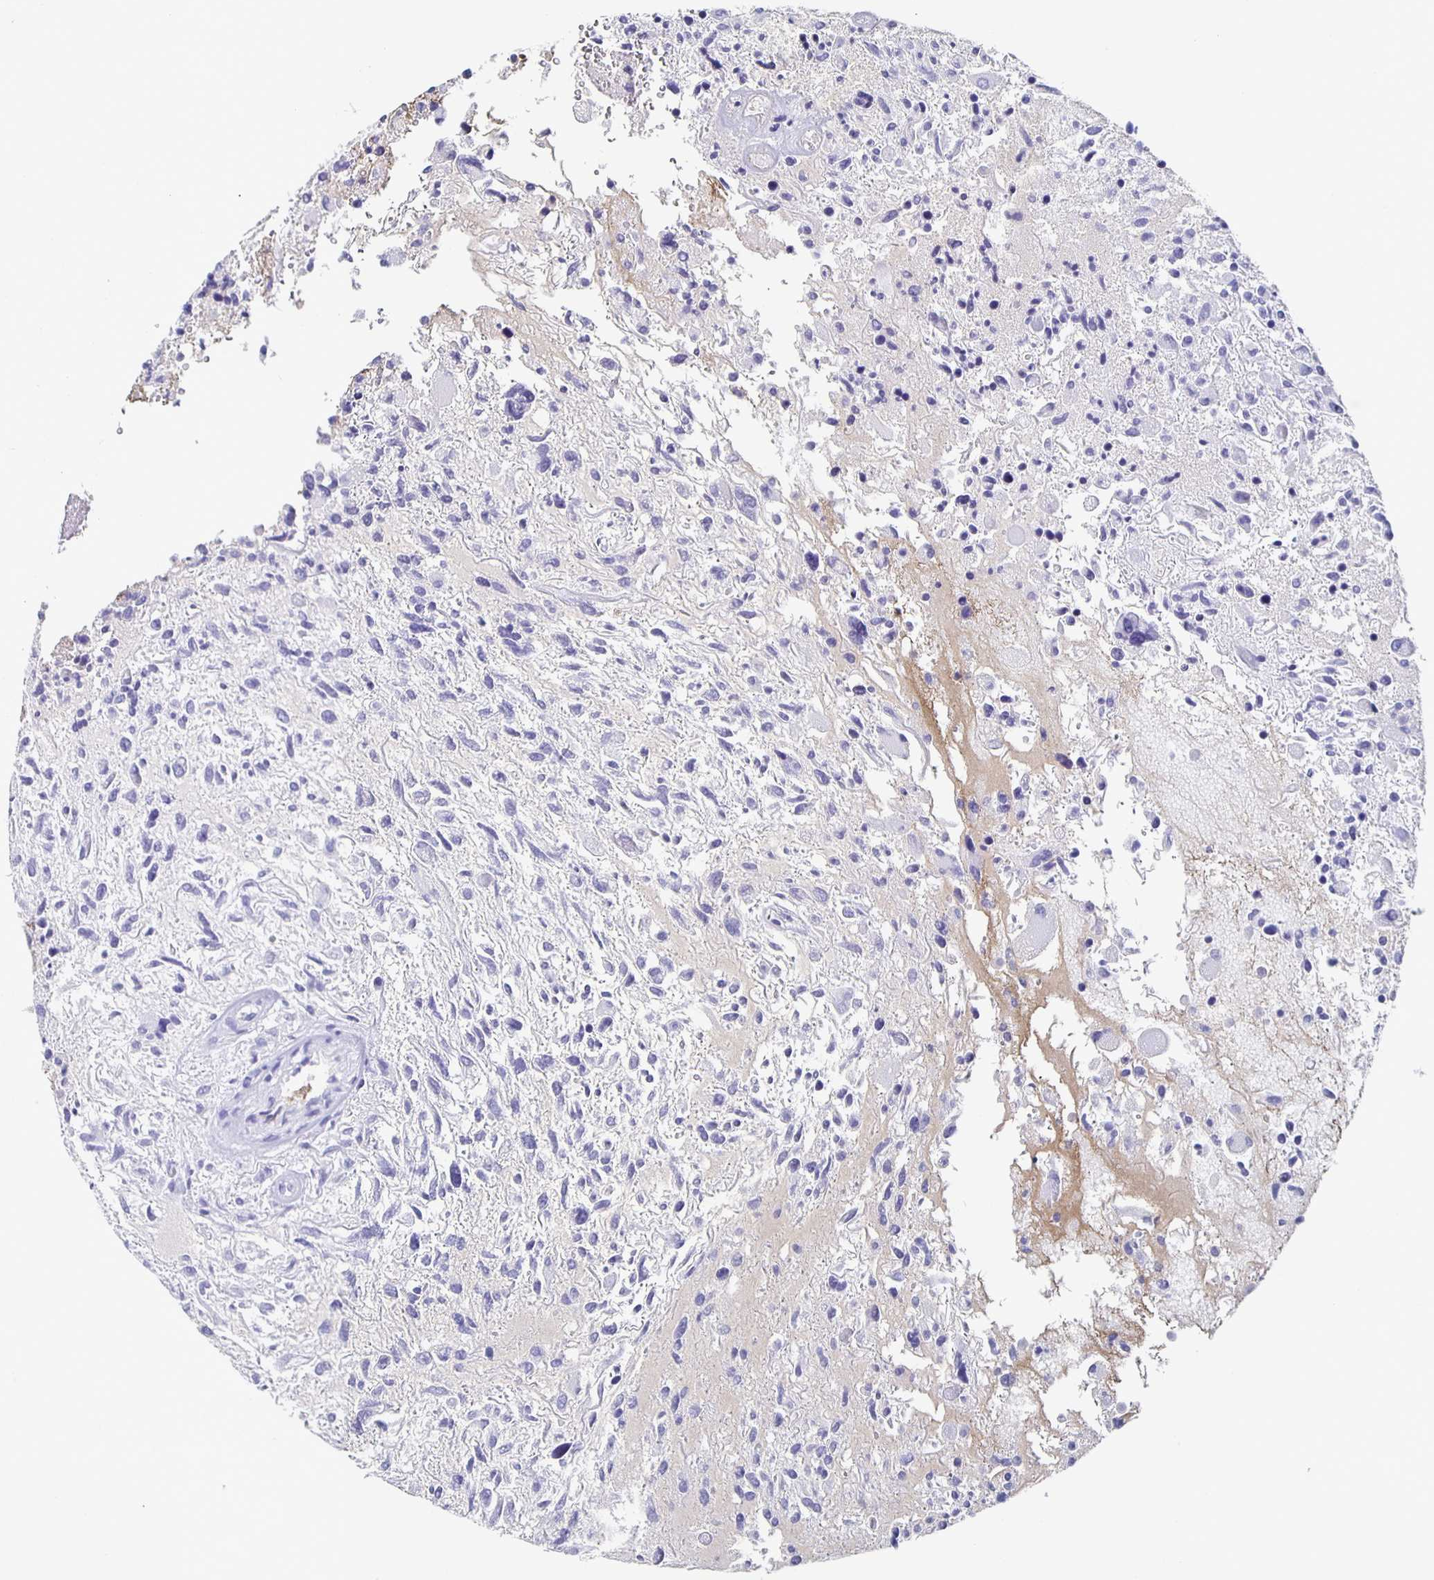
{"staining": {"intensity": "negative", "quantity": "none", "location": "none"}, "tissue": "glioma", "cell_type": "Tumor cells", "image_type": "cancer", "snomed": [{"axis": "morphology", "description": "Glioma, malignant, High grade"}, {"axis": "topography", "description": "Brain"}], "caption": "This is a histopathology image of immunohistochemistry staining of malignant high-grade glioma, which shows no expression in tumor cells.", "gene": "FGA", "patient": {"sex": "female", "age": 11}}